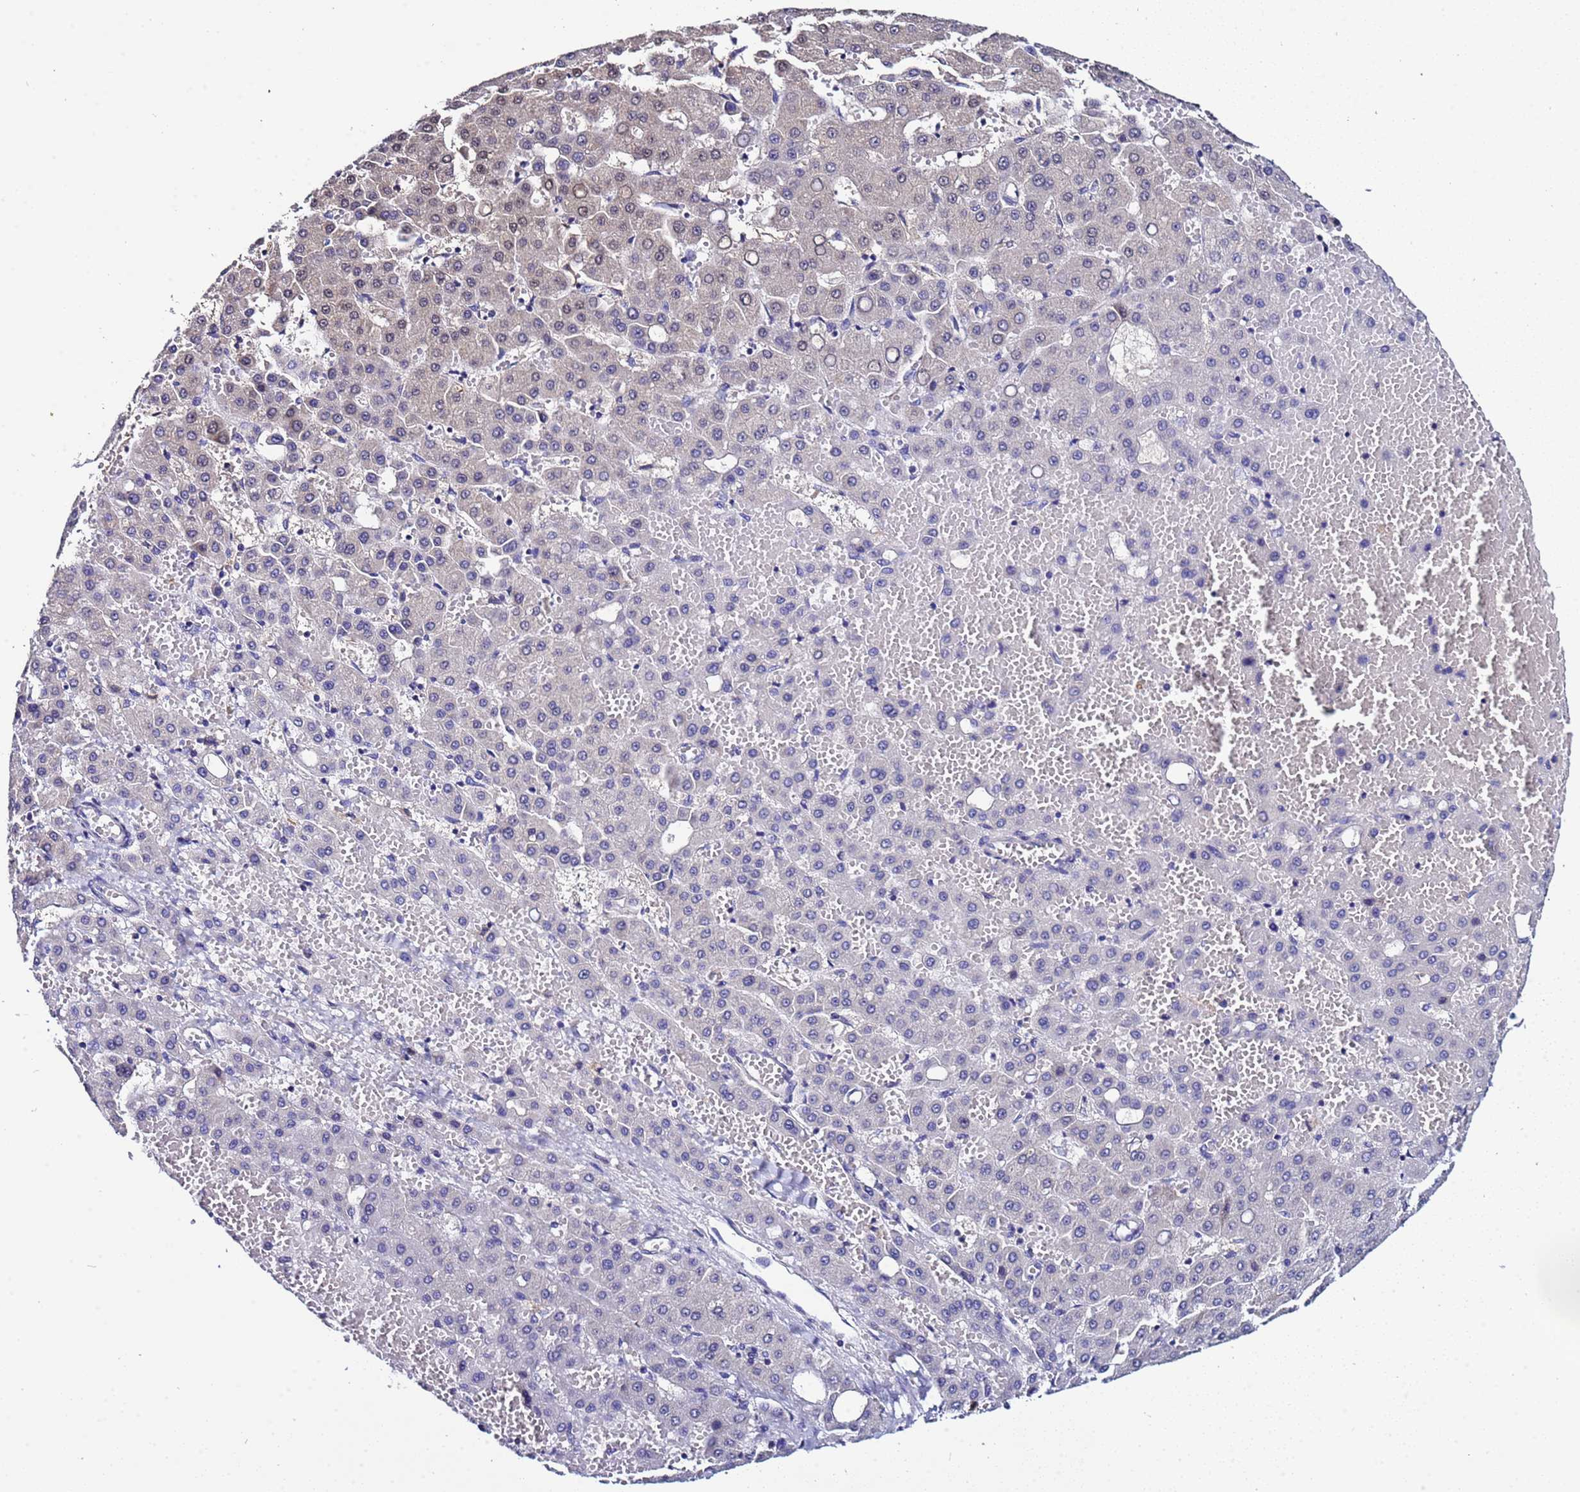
{"staining": {"intensity": "weak", "quantity": "<25%", "location": "nuclear"}, "tissue": "liver cancer", "cell_type": "Tumor cells", "image_type": "cancer", "snomed": [{"axis": "morphology", "description": "Carcinoma, Hepatocellular, NOS"}, {"axis": "topography", "description": "Liver"}], "caption": "Immunohistochemical staining of liver cancer (hepatocellular carcinoma) demonstrates no significant expression in tumor cells.", "gene": "ELMOD2", "patient": {"sex": "male", "age": 47}}